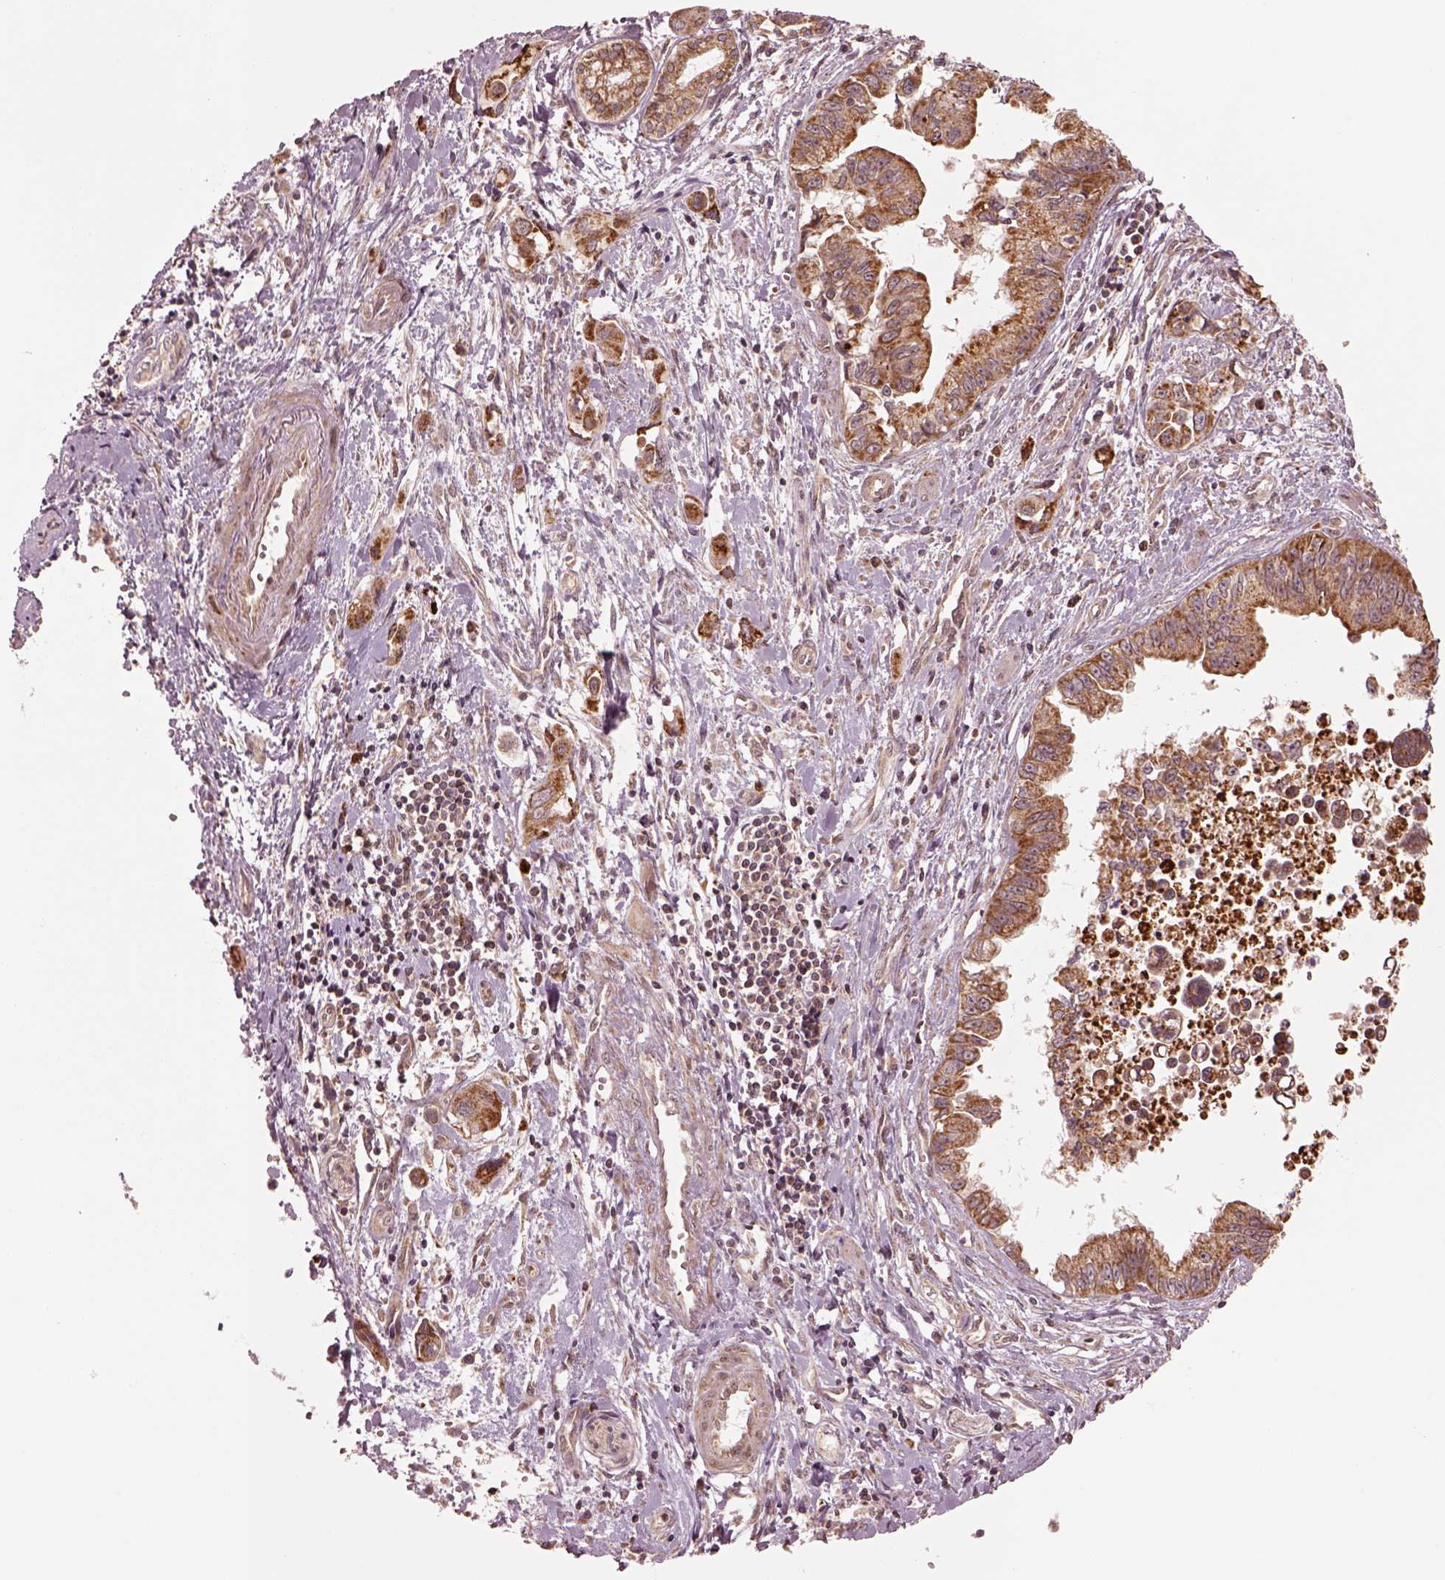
{"staining": {"intensity": "moderate", "quantity": ">75%", "location": "cytoplasmic/membranous"}, "tissue": "pancreatic cancer", "cell_type": "Tumor cells", "image_type": "cancer", "snomed": [{"axis": "morphology", "description": "Adenocarcinoma, NOS"}, {"axis": "topography", "description": "Pancreas"}], "caption": "Human pancreatic adenocarcinoma stained for a protein (brown) demonstrates moderate cytoplasmic/membranous positive expression in about >75% of tumor cells.", "gene": "SEL1L3", "patient": {"sex": "male", "age": 60}}